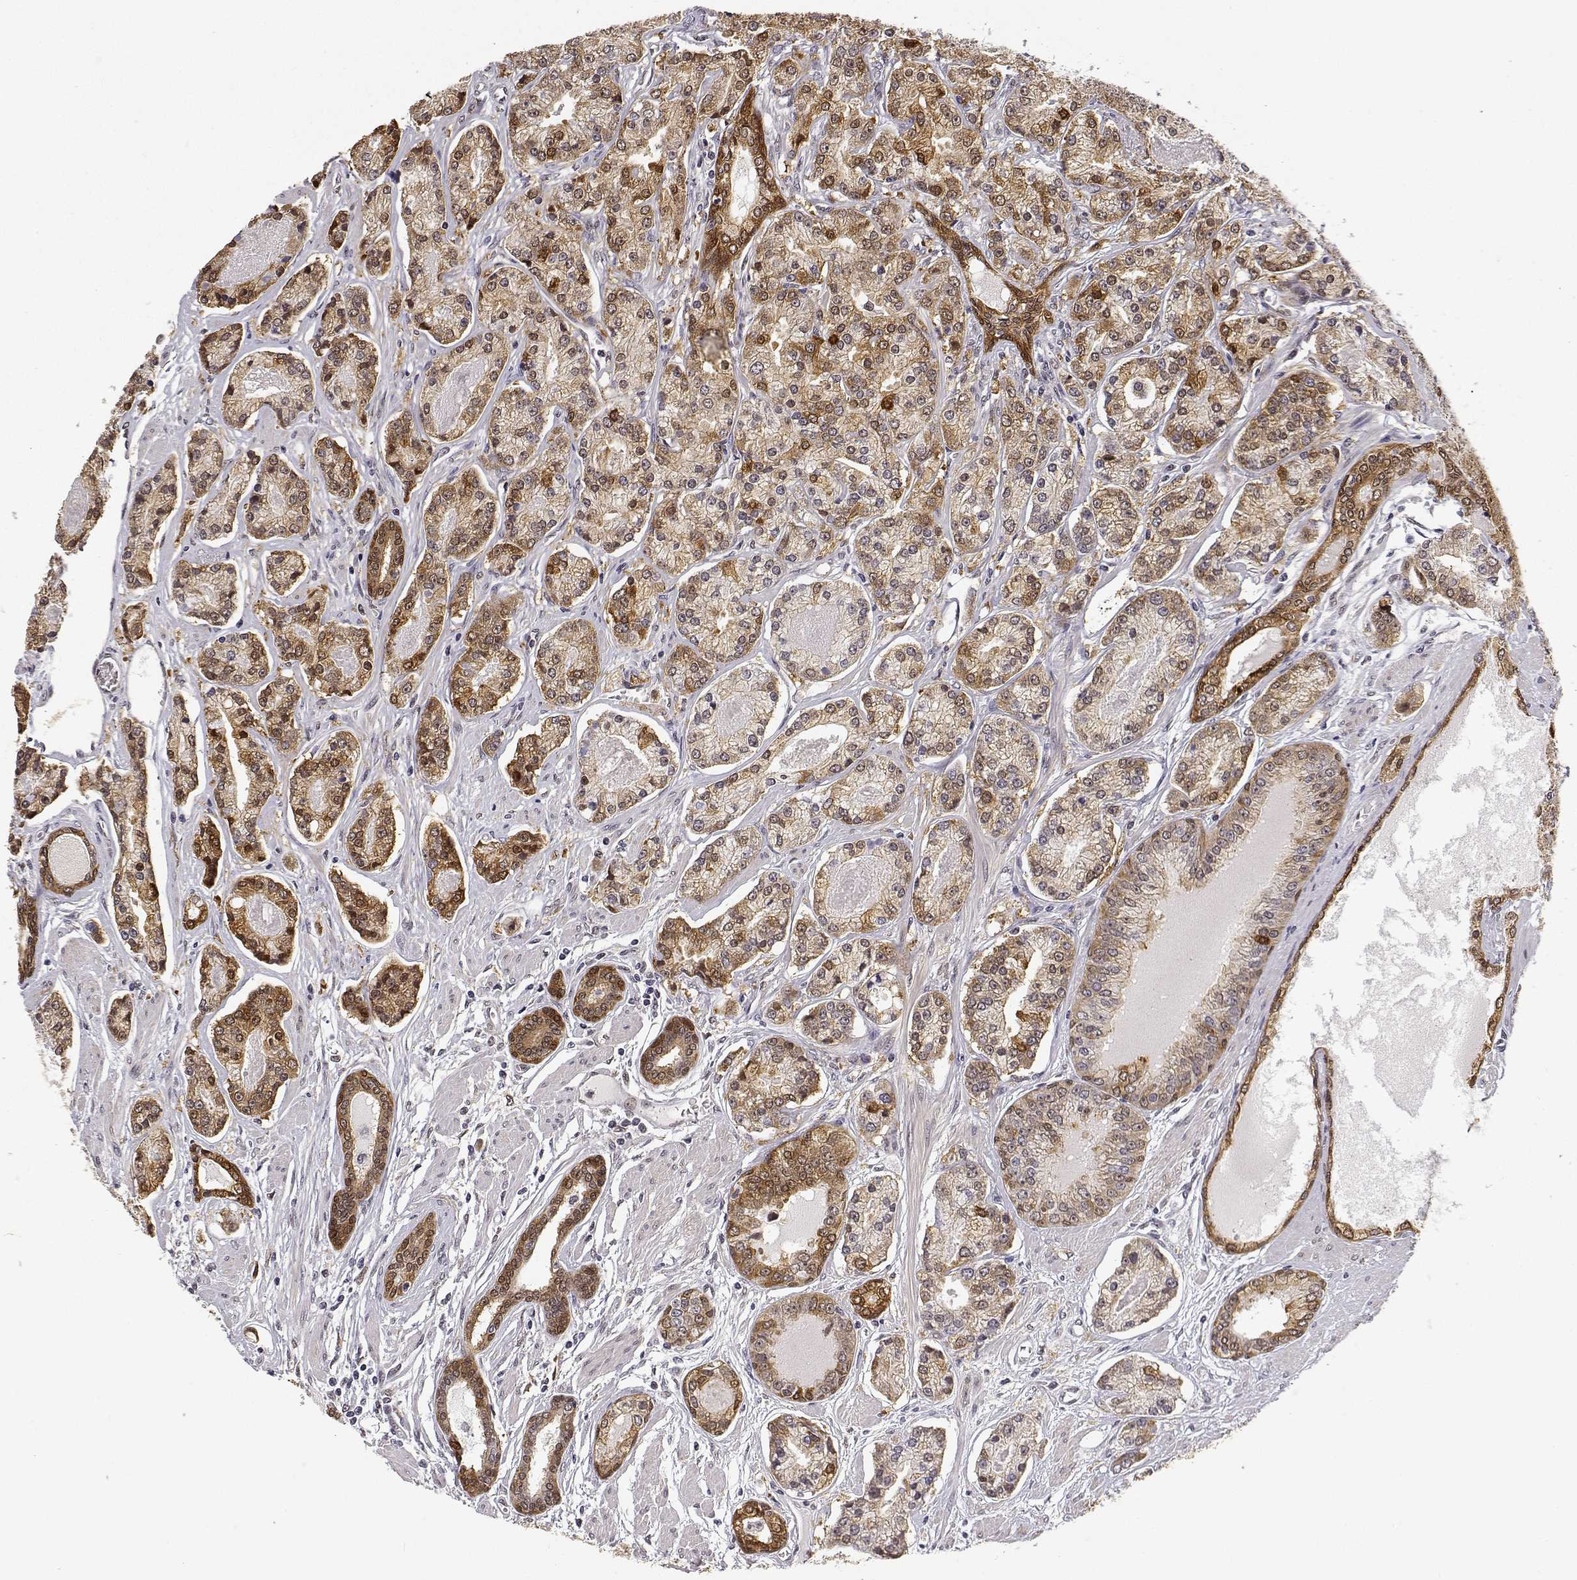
{"staining": {"intensity": "moderate", "quantity": ">75%", "location": "cytoplasmic/membranous,nuclear"}, "tissue": "prostate cancer", "cell_type": "Tumor cells", "image_type": "cancer", "snomed": [{"axis": "morphology", "description": "Adenocarcinoma, NOS"}, {"axis": "topography", "description": "Prostate"}], "caption": "IHC (DAB (3,3'-diaminobenzidine)) staining of prostate cancer demonstrates moderate cytoplasmic/membranous and nuclear protein expression in about >75% of tumor cells.", "gene": "PHGDH", "patient": {"sex": "male", "age": 64}}